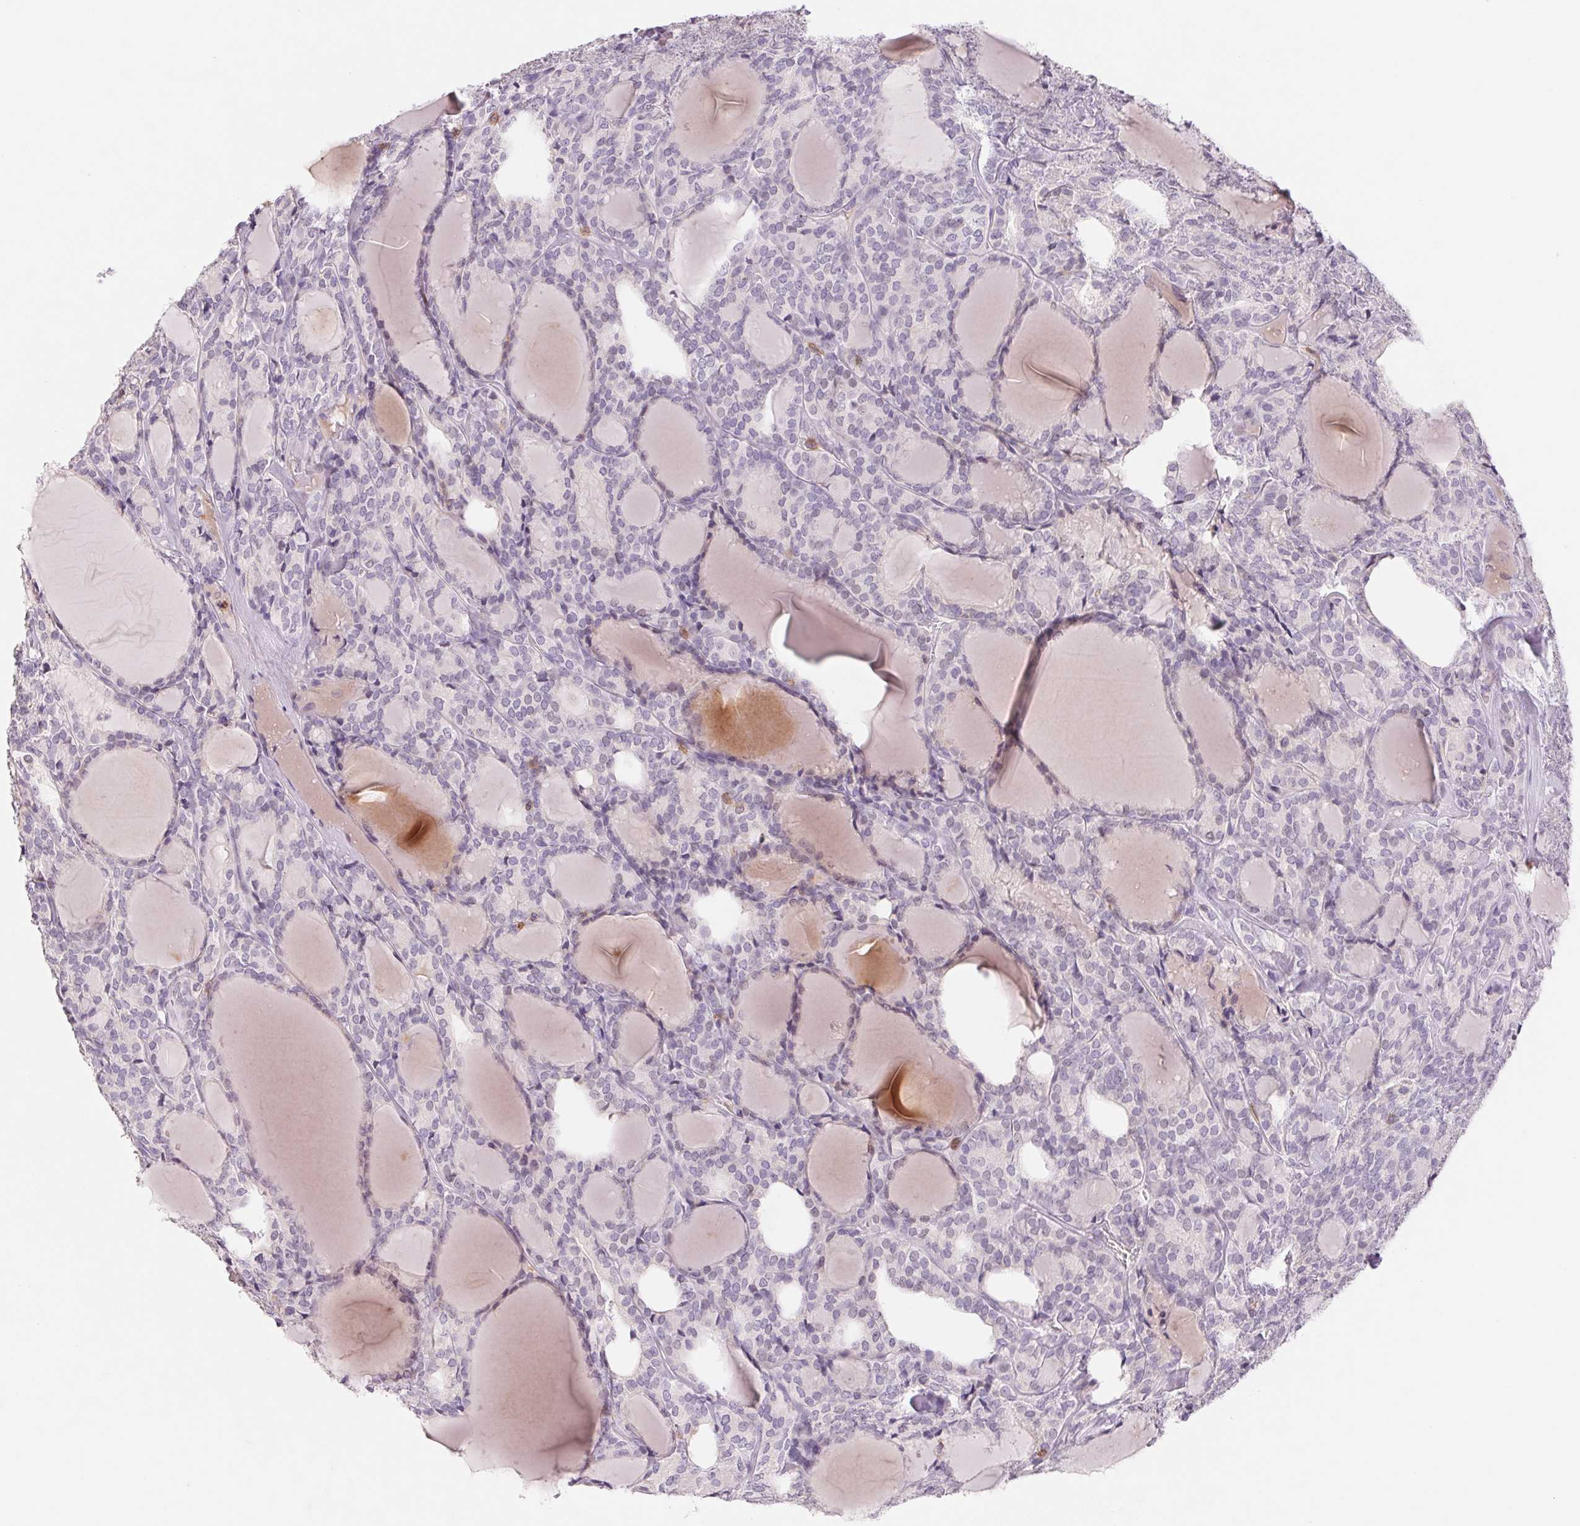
{"staining": {"intensity": "negative", "quantity": "none", "location": "none"}, "tissue": "thyroid cancer", "cell_type": "Tumor cells", "image_type": "cancer", "snomed": [{"axis": "morphology", "description": "Follicular adenoma carcinoma, NOS"}, {"axis": "topography", "description": "Thyroid gland"}], "caption": "Immunohistochemistry histopathology image of thyroid cancer stained for a protein (brown), which exhibits no staining in tumor cells.", "gene": "KIF26A", "patient": {"sex": "male", "age": 74}}